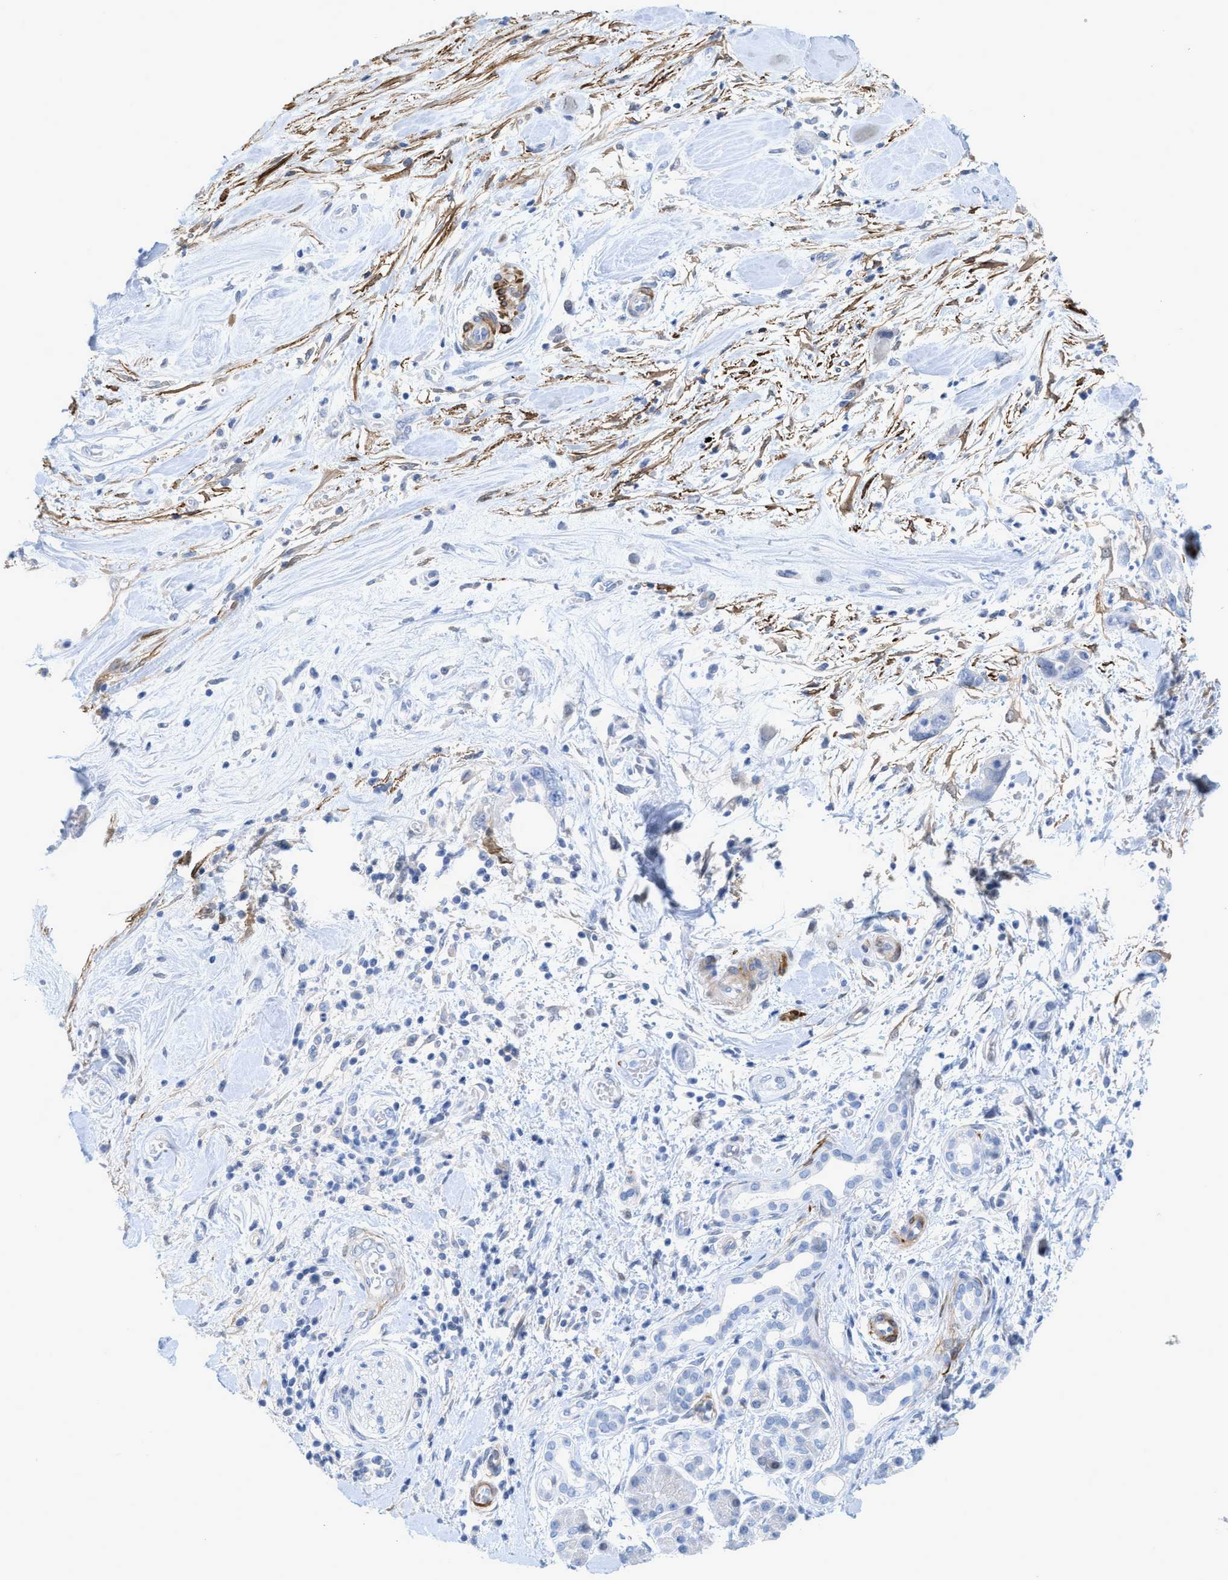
{"staining": {"intensity": "negative", "quantity": "none", "location": "none"}, "tissue": "pancreatic cancer", "cell_type": "Tumor cells", "image_type": "cancer", "snomed": [{"axis": "morphology", "description": "Adenocarcinoma, NOS"}, {"axis": "topography", "description": "Pancreas"}], "caption": "This is an immunohistochemistry image of pancreatic adenocarcinoma. There is no positivity in tumor cells.", "gene": "TAGLN", "patient": {"sex": "female", "age": 70}}